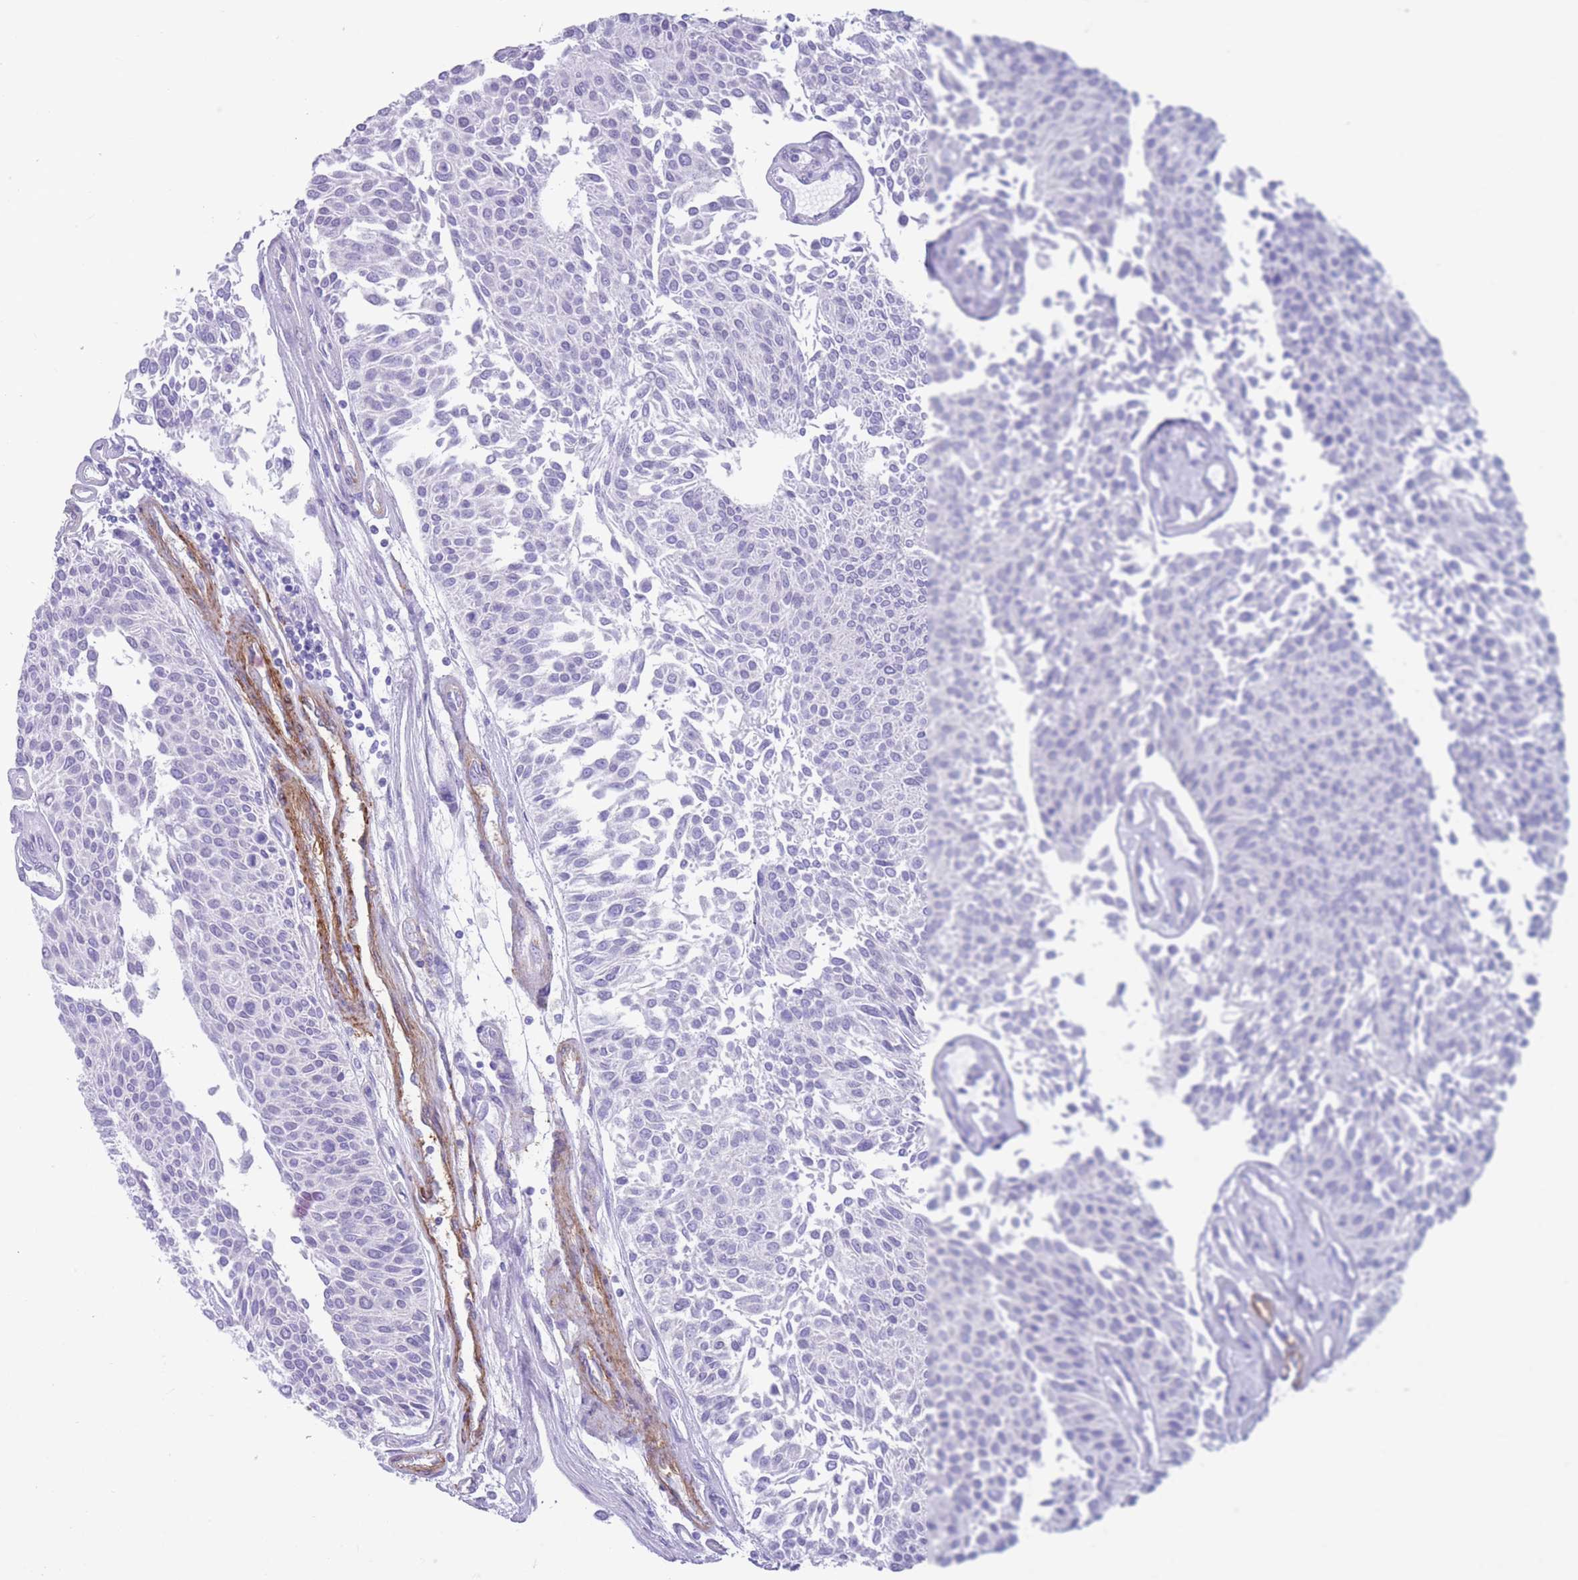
{"staining": {"intensity": "negative", "quantity": "none", "location": "none"}, "tissue": "urothelial cancer", "cell_type": "Tumor cells", "image_type": "cancer", "snomed": [{"axis": "morphology", "description": "Urothelial carcinoma, NOS"}, {"axis": "topography", "description": "Urinary bladder"}], "caption": "Urothelial cancer was stained to show a protein in brown. There is no significant positivity in tumor cells. (Stains: DAB IHC with hematoxylin counter stain, Microscopy: brightfield microscopy at high magnification).", "gene": "DPYD", "patient": {"sex": "male", "age": 55}}